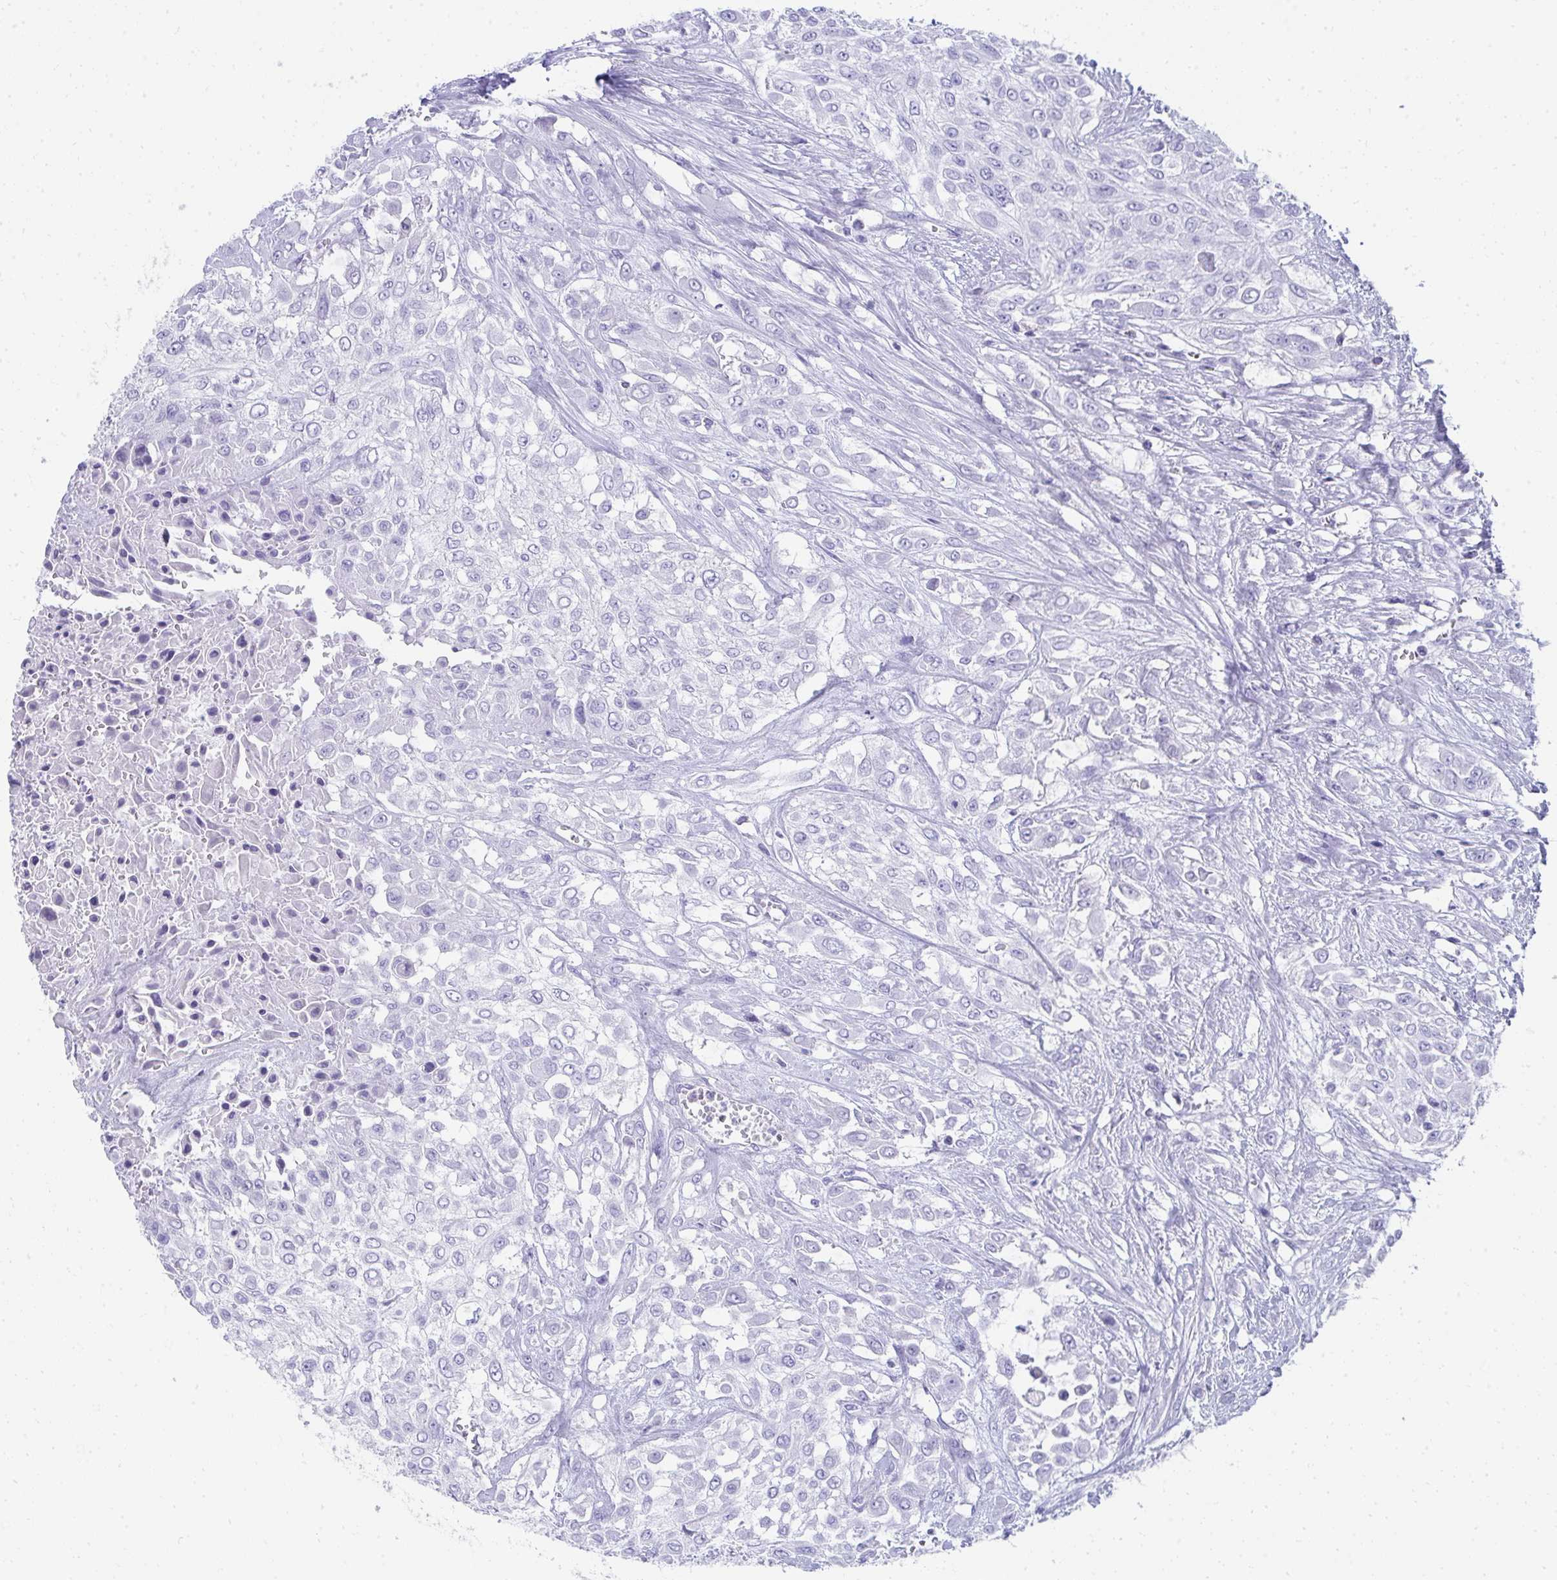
{"staining": {"intensity": "negative", "quantity": "none", "location": "none"}, "tissue": "urothelial cancer", "cell_type": "Tumor cells", "image_type": "cancer", "snomed": [{"axis": "morphology", "description": "Urothelial carcinoma, High grade"}, {"axis": "topography", "description": "Urinary bladder"}], "caption": "A micrograph of urothelial cancer stained for a protein exhibits no brown staining in tumor cells.", "gene": "SEC14L3", "patient": {"sex": "male", "age": 57}}